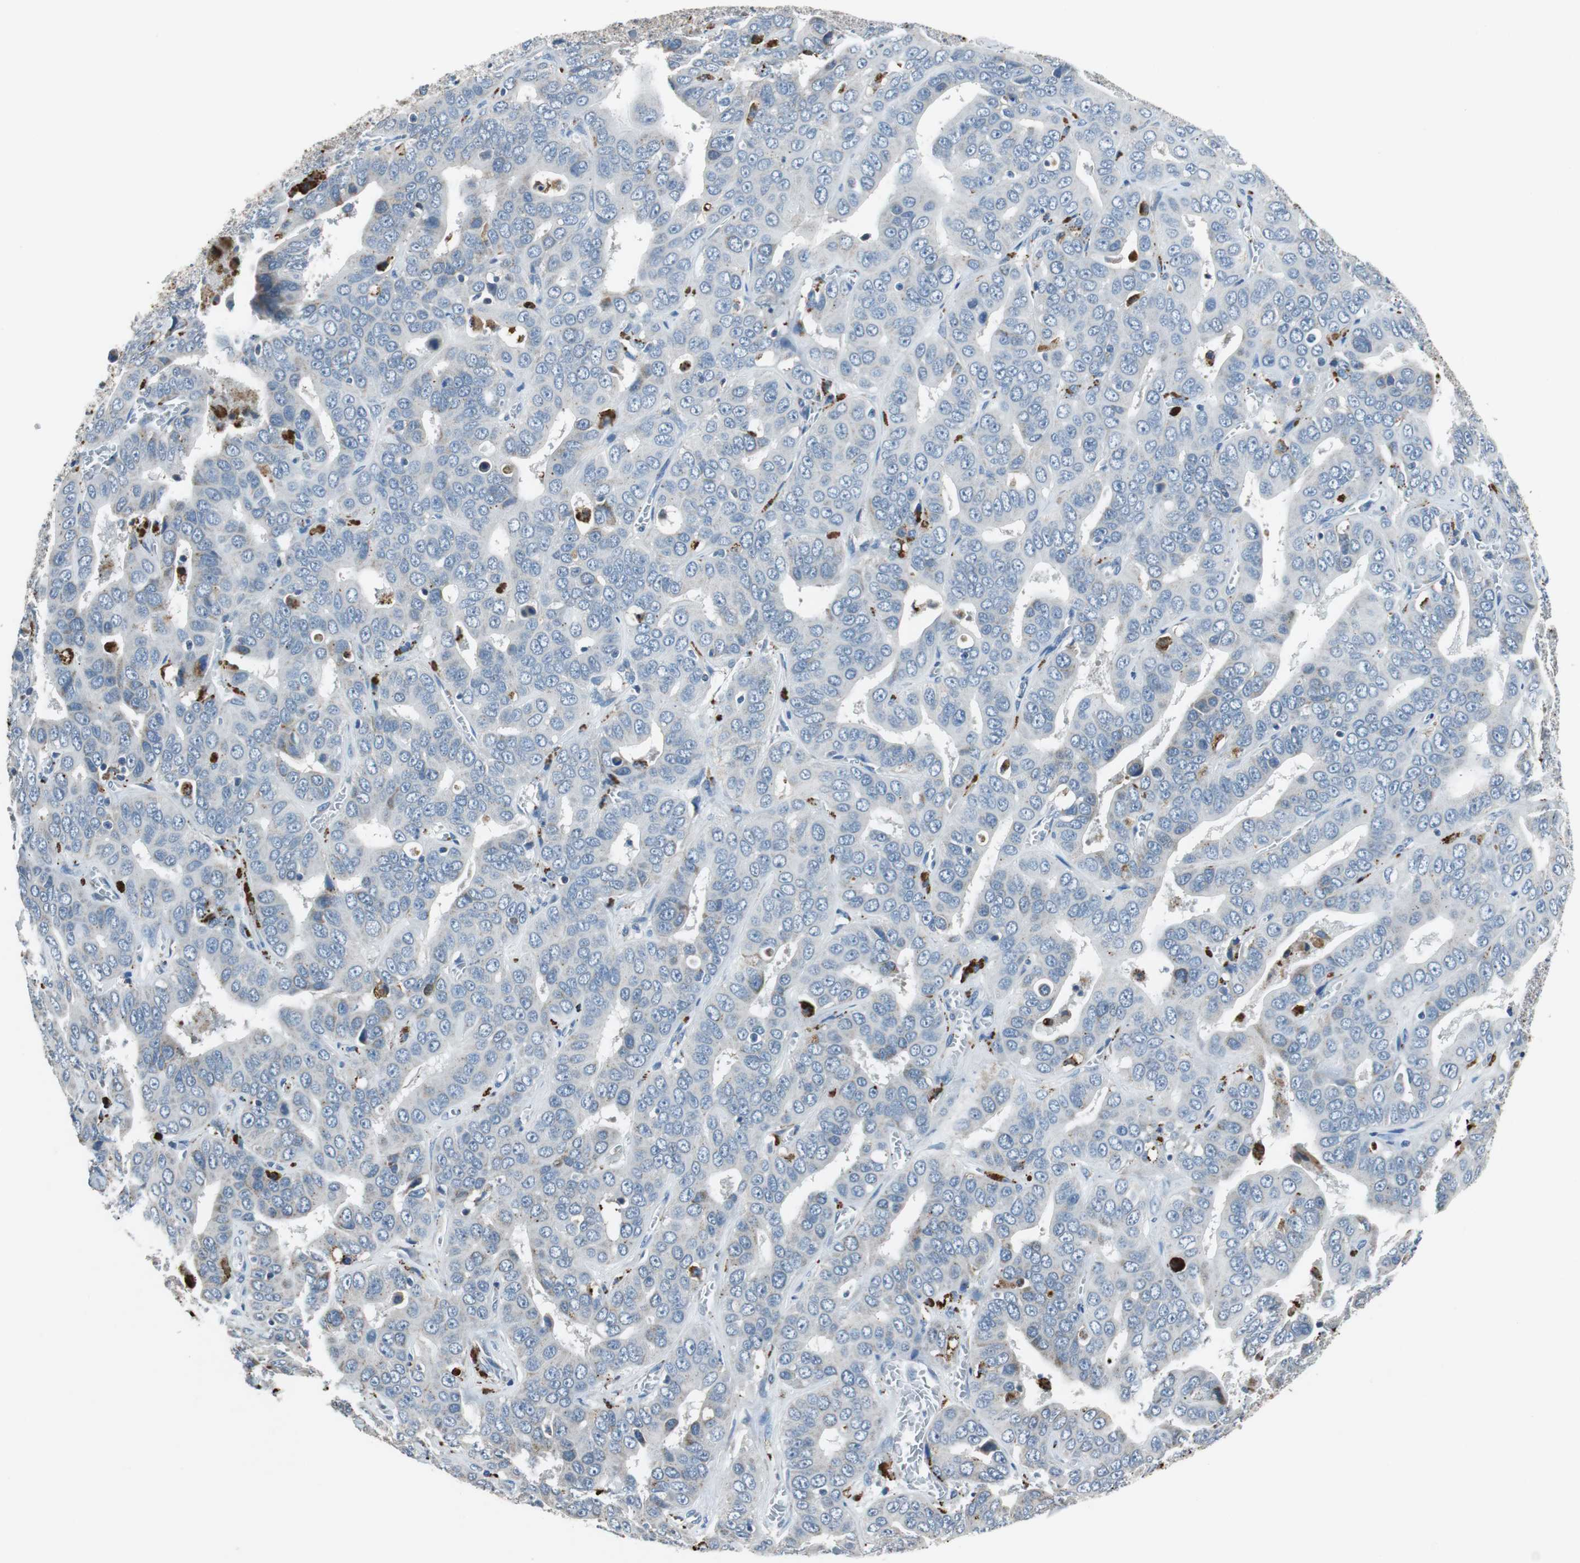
{"staining": {"intensity": "negative", "quantity": "none", "location": "none"}, "tissue": "liver cancer", "cell_type": "Tumor cells", "image_type": "cancer", "snomed": [{"axis": "morphology", "description": "Cholangiocarcinoma"}, {"axis": "topography", "description": "Liver"}], "caption": "Protein analysis of cholangiocarcinoma (liver) demonstrates no significant staining in tumor cells.", "gene": "NLGN1", "patient": {"sex": "female", "age": 52}}